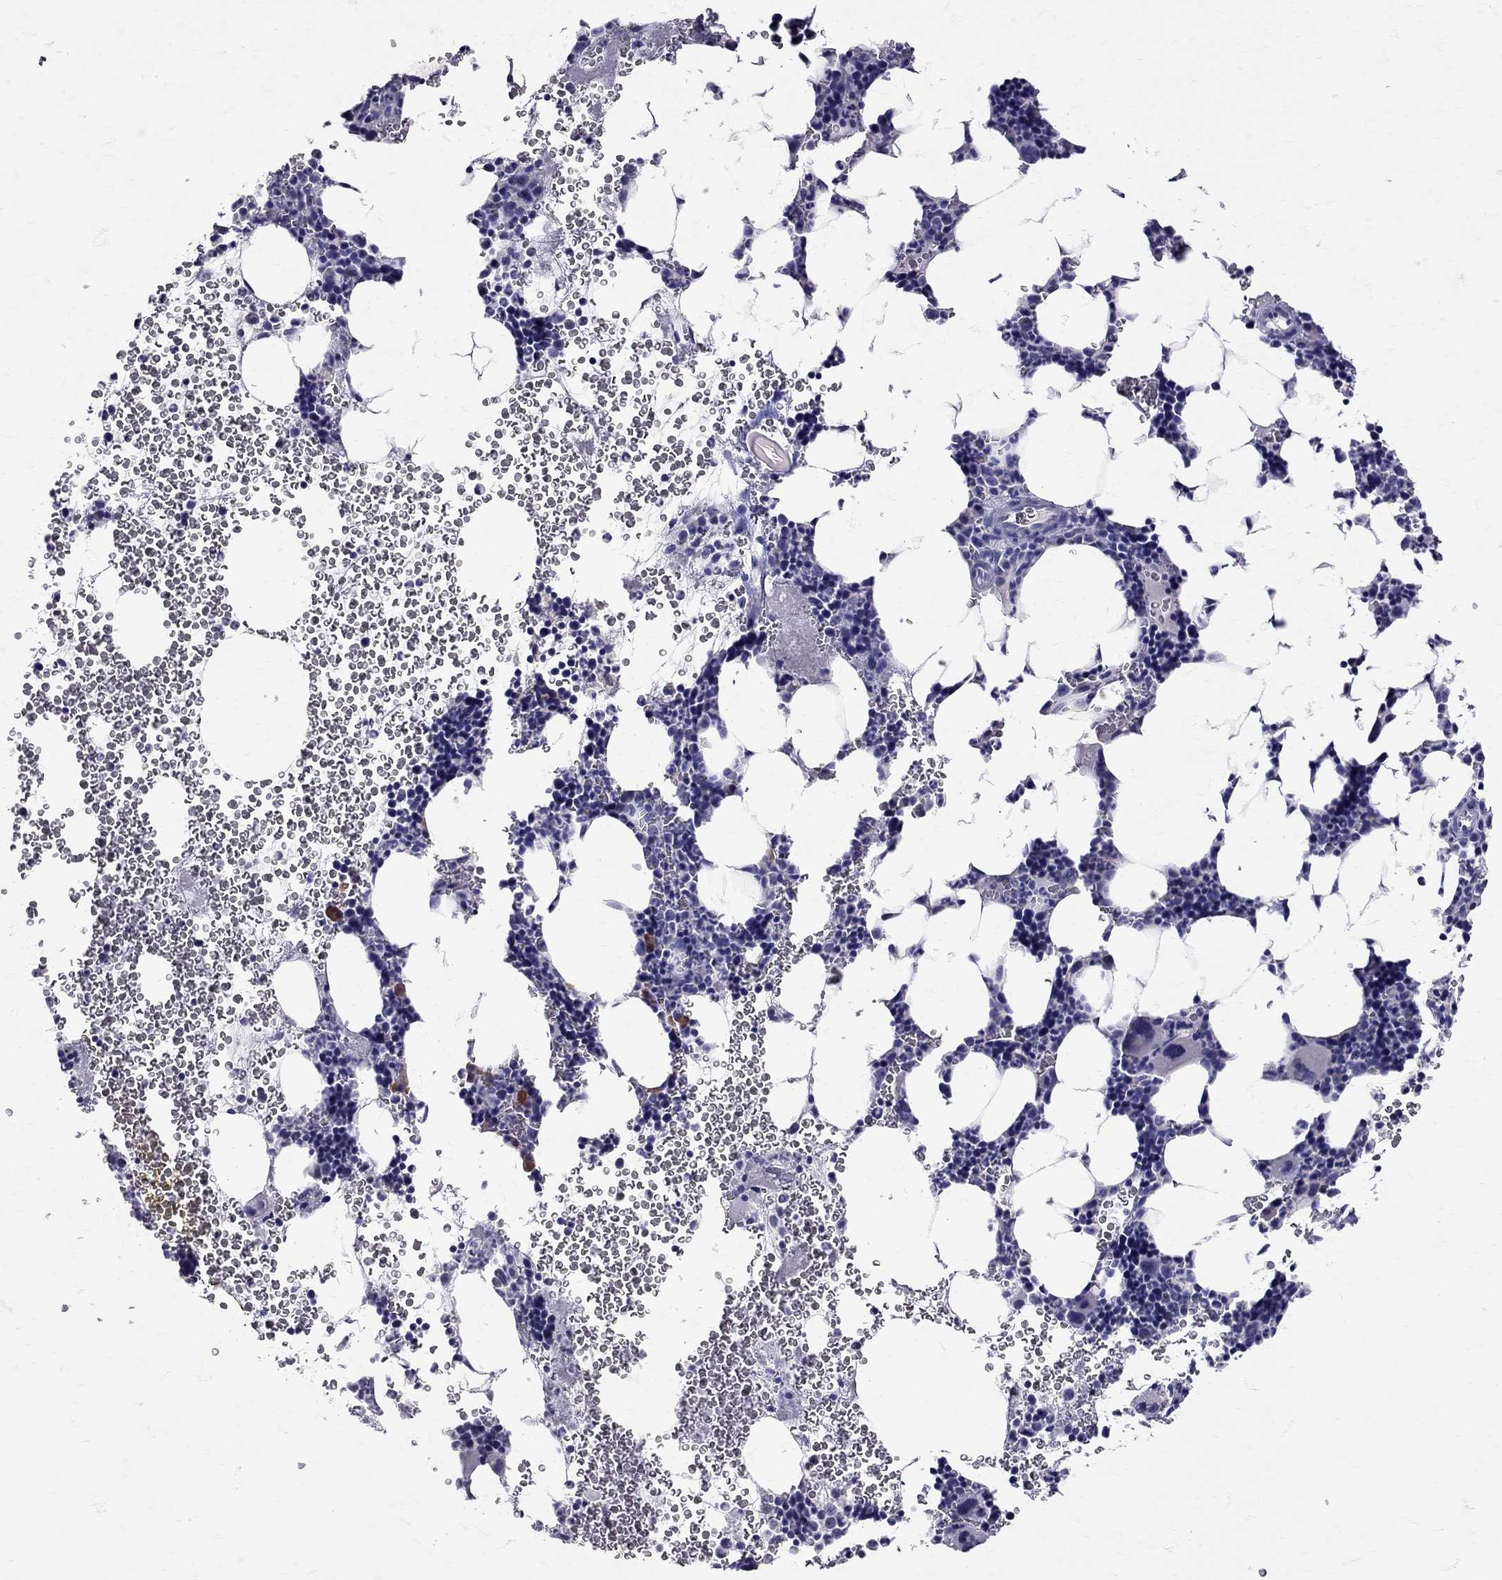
{"staining": {"intensity": "negative", "quantity": "none", "location": "none"}, "tissue": "bone marrow", "cell_type": "Hematopoietic cells", "image_type": "normal", "snomed": [{"axis": "morphology", "description": "Normal tissue, NOS"}, {"axis": "topography", "description": "Bone marrow"}], "caption": "Immunohistochemical staining of unremarkable bone marrow reveals no significant staining in hematopoietic cells.", "gene": "SST", "patient": {"sex": "male", "age": 44}}